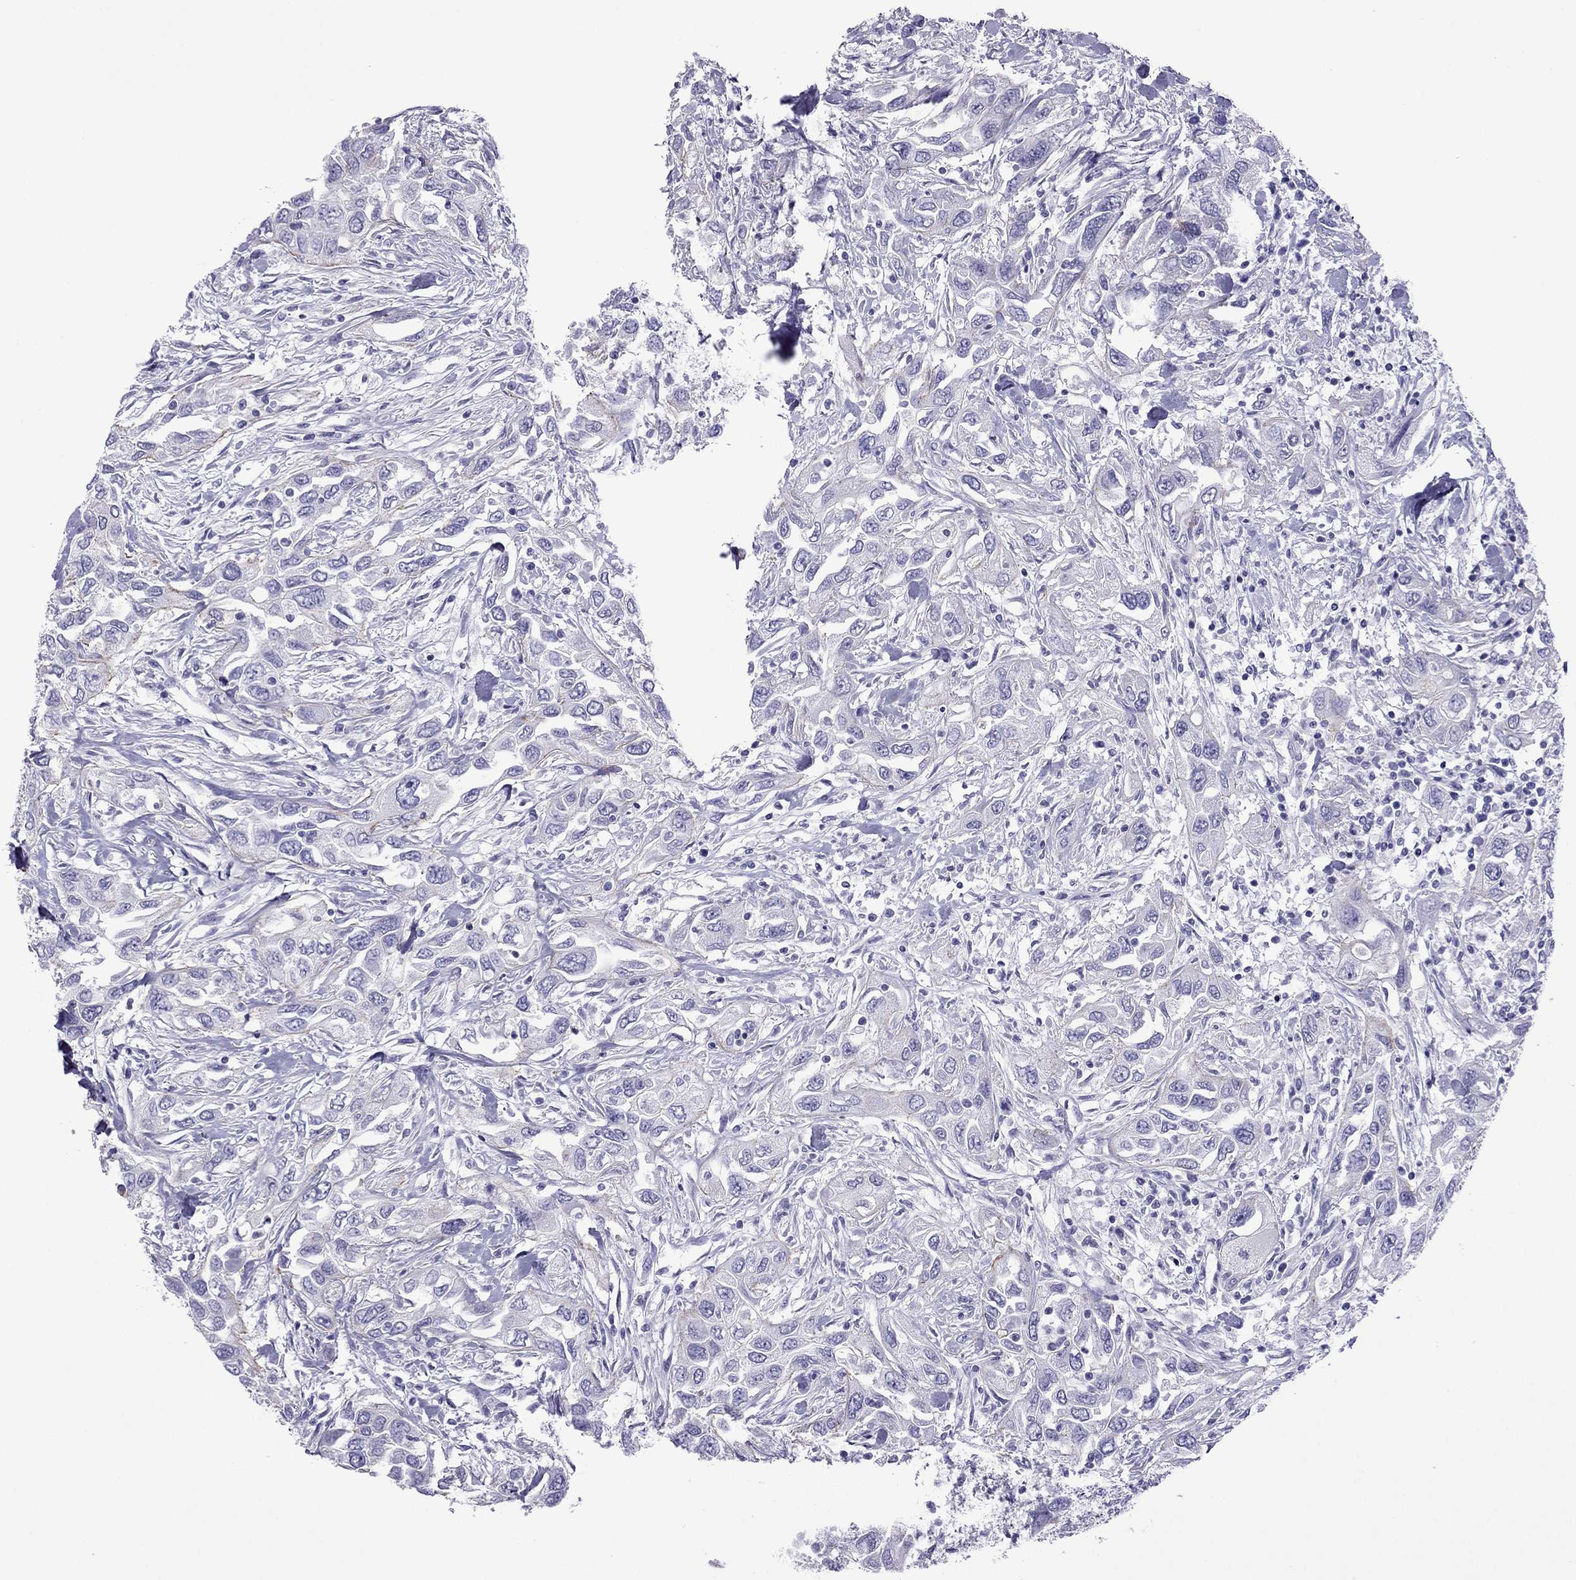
{"staining": {"intensity": "negative", "quantity": "none", "location": "none"}, "tissue": "urothelial cancer", "cell_type": "Tumor cells", "image_type": "cancer", "snomed": [{"axis": "morphology", "description": "Urothelial carcinoma, High grade"}, {"axis": "topography", "description": "Urinary bladder"}], "caption": "This is an immunohistochemistry (IHC) micrograph of high-grade urothelial carcinoma. There is no expression in tumor cells.", "gene": "MYL11", "patient": {"sex": "male", "age": 76}}